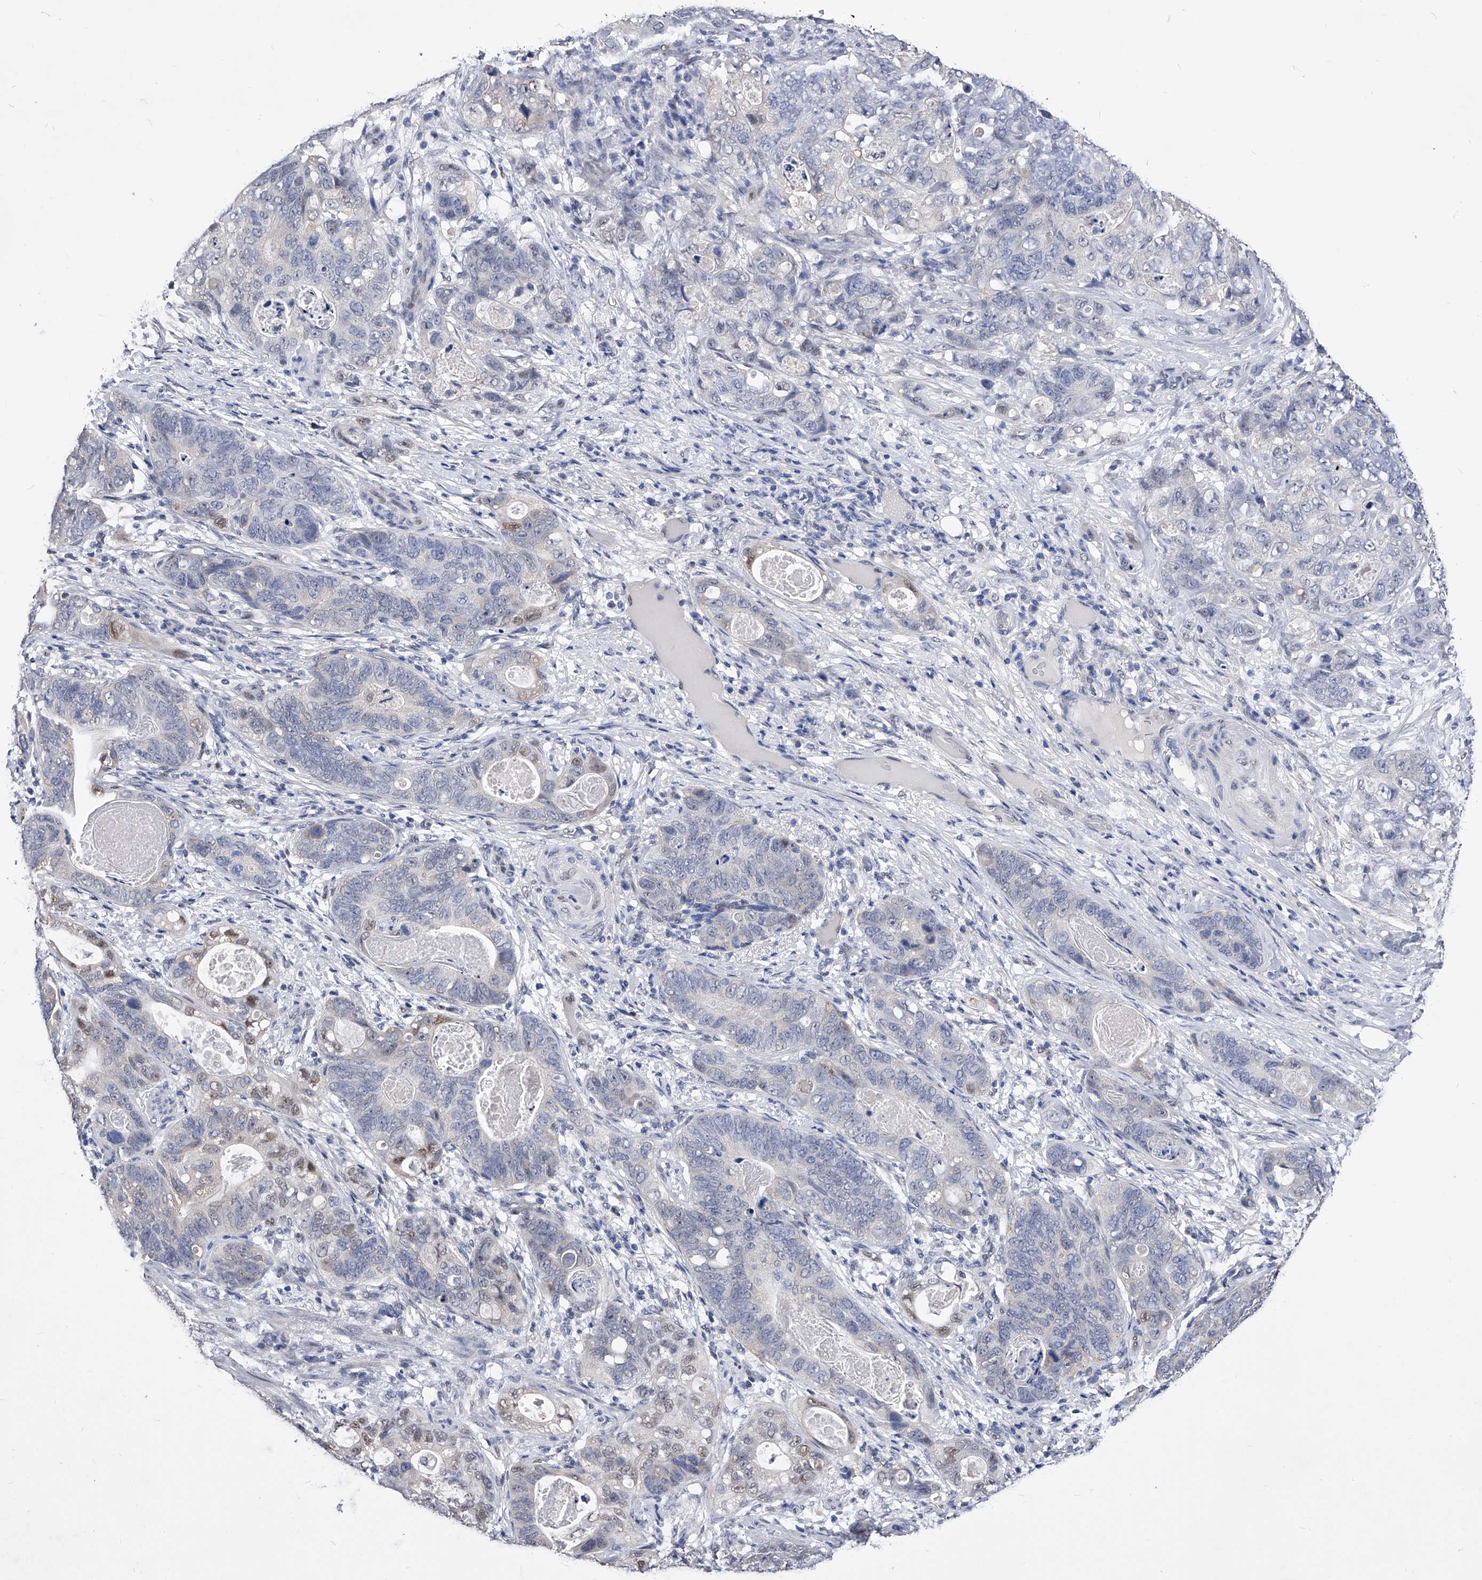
{"staining": {"intensity": "weak", "quantity": "<25%", "location": "nuclear"}, "tissue": "stomach cancer", "cell_type": "Tumor cells", "image_type": "cancer", "snomed": [{"axis": "morphology", "description": "Normal tissue, NOS"}, {"axis": "morphology", "description": "Adenocarcinoma, NOS"}, {"axis": "topography", "description": "Stomach"}], "caption": "This is a histopathology image of IHC staining of stomach adenocarcinoma, which shows no expression in tumor cells.", "gene": "ZNF529", "patient": {"sex": "female", "age": 89}}